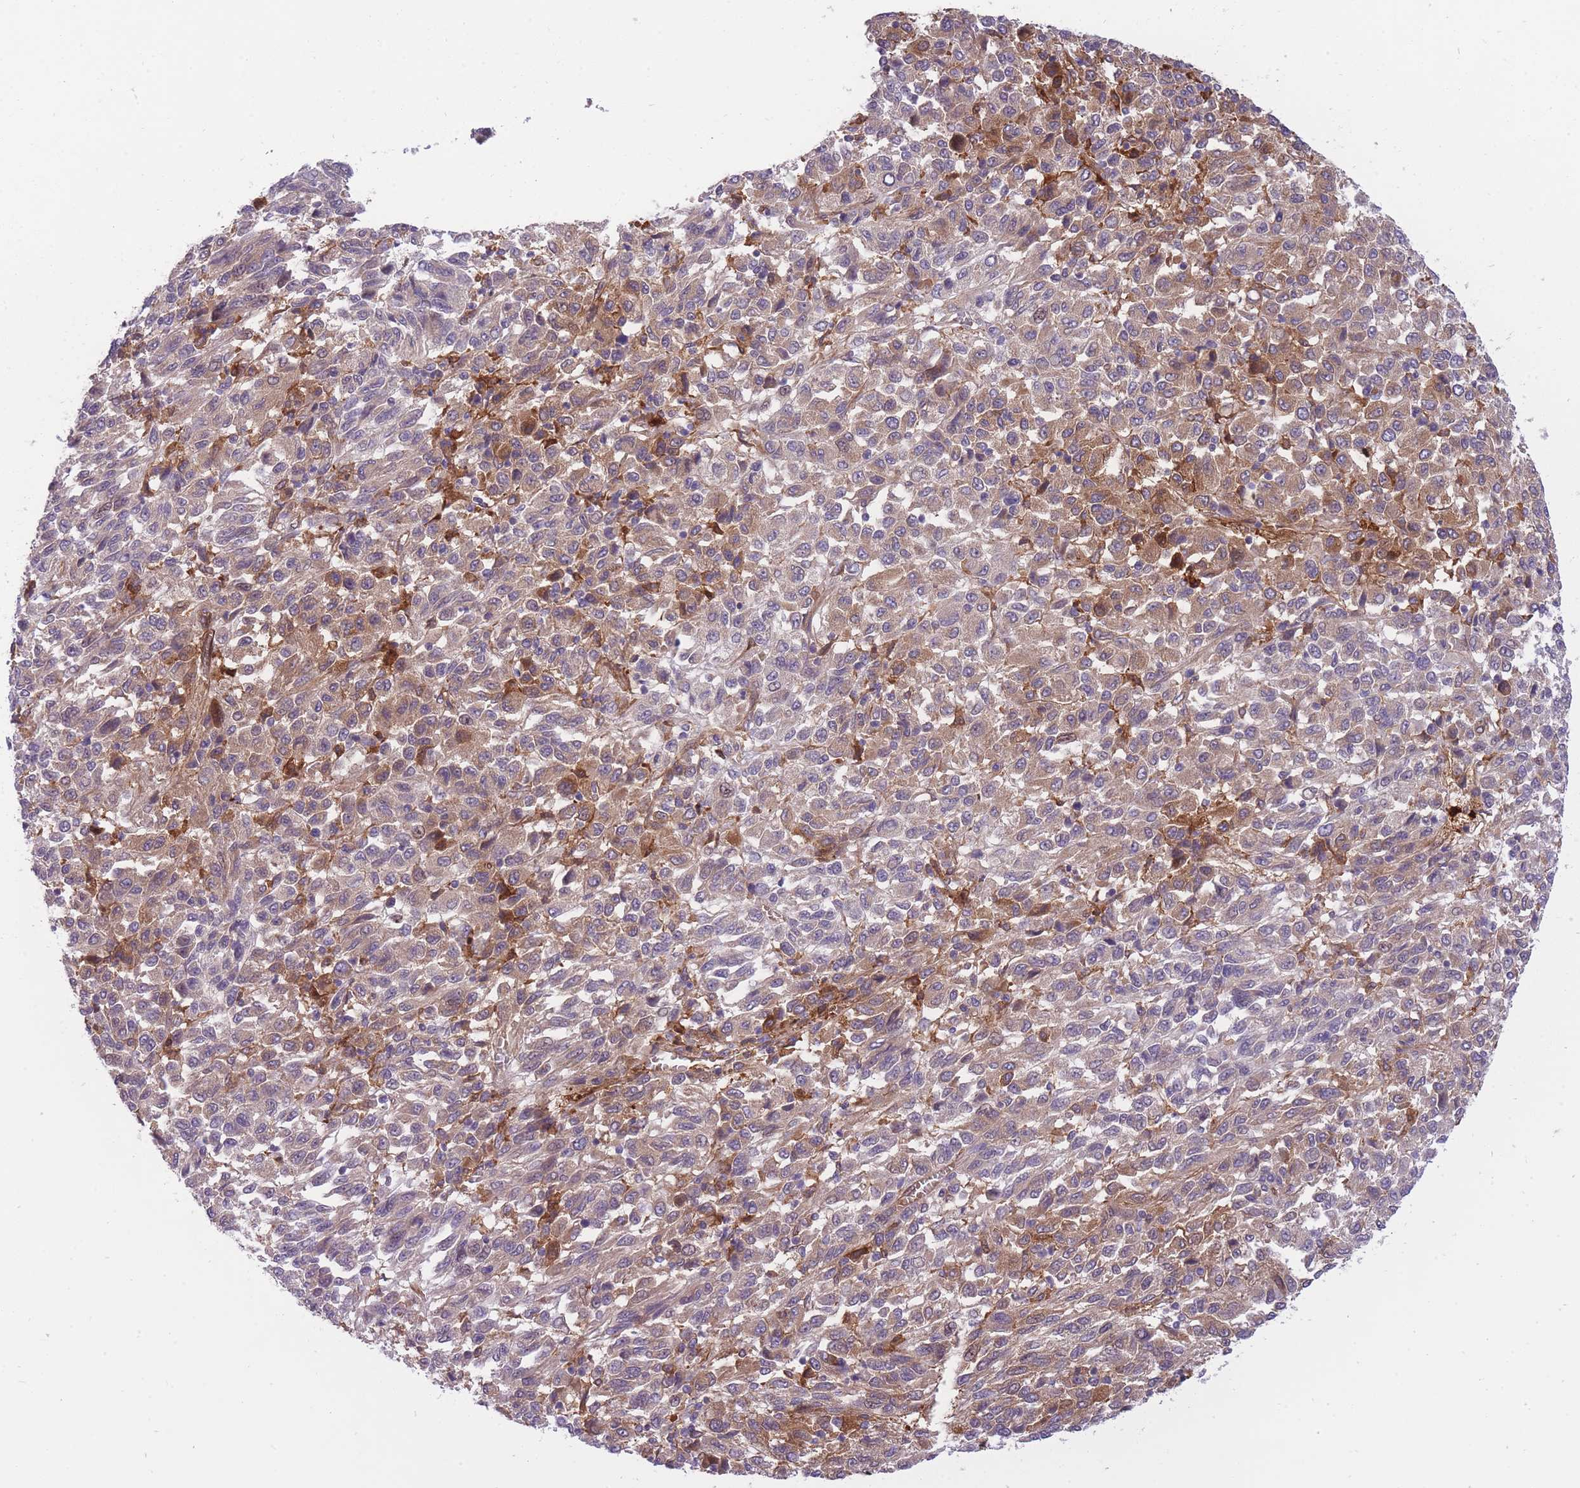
{"staining": {"intensity": "moderate", "quantity": "25%-75%", "location": "cytoplasmic/membranous"}, "tissue": "melanoma", "cell_type": "Tumor cells", "image_type": "cancer", "snomed": [{"axis": "morphology", "description": "Malignant melanoma, Metastatic site"}, {"axis": "topography", "description": "Lung"}], "caption": "An immunohistochemistry histopathology image of tumor tissue is shown. Protein staining in brown shows moderate cytoplasmic/membranous positivity in malignant melanoma (metastatic site) within tumor cells.", "gene": "CRYGN", "patient": {"sex": "male", "age": 64}}